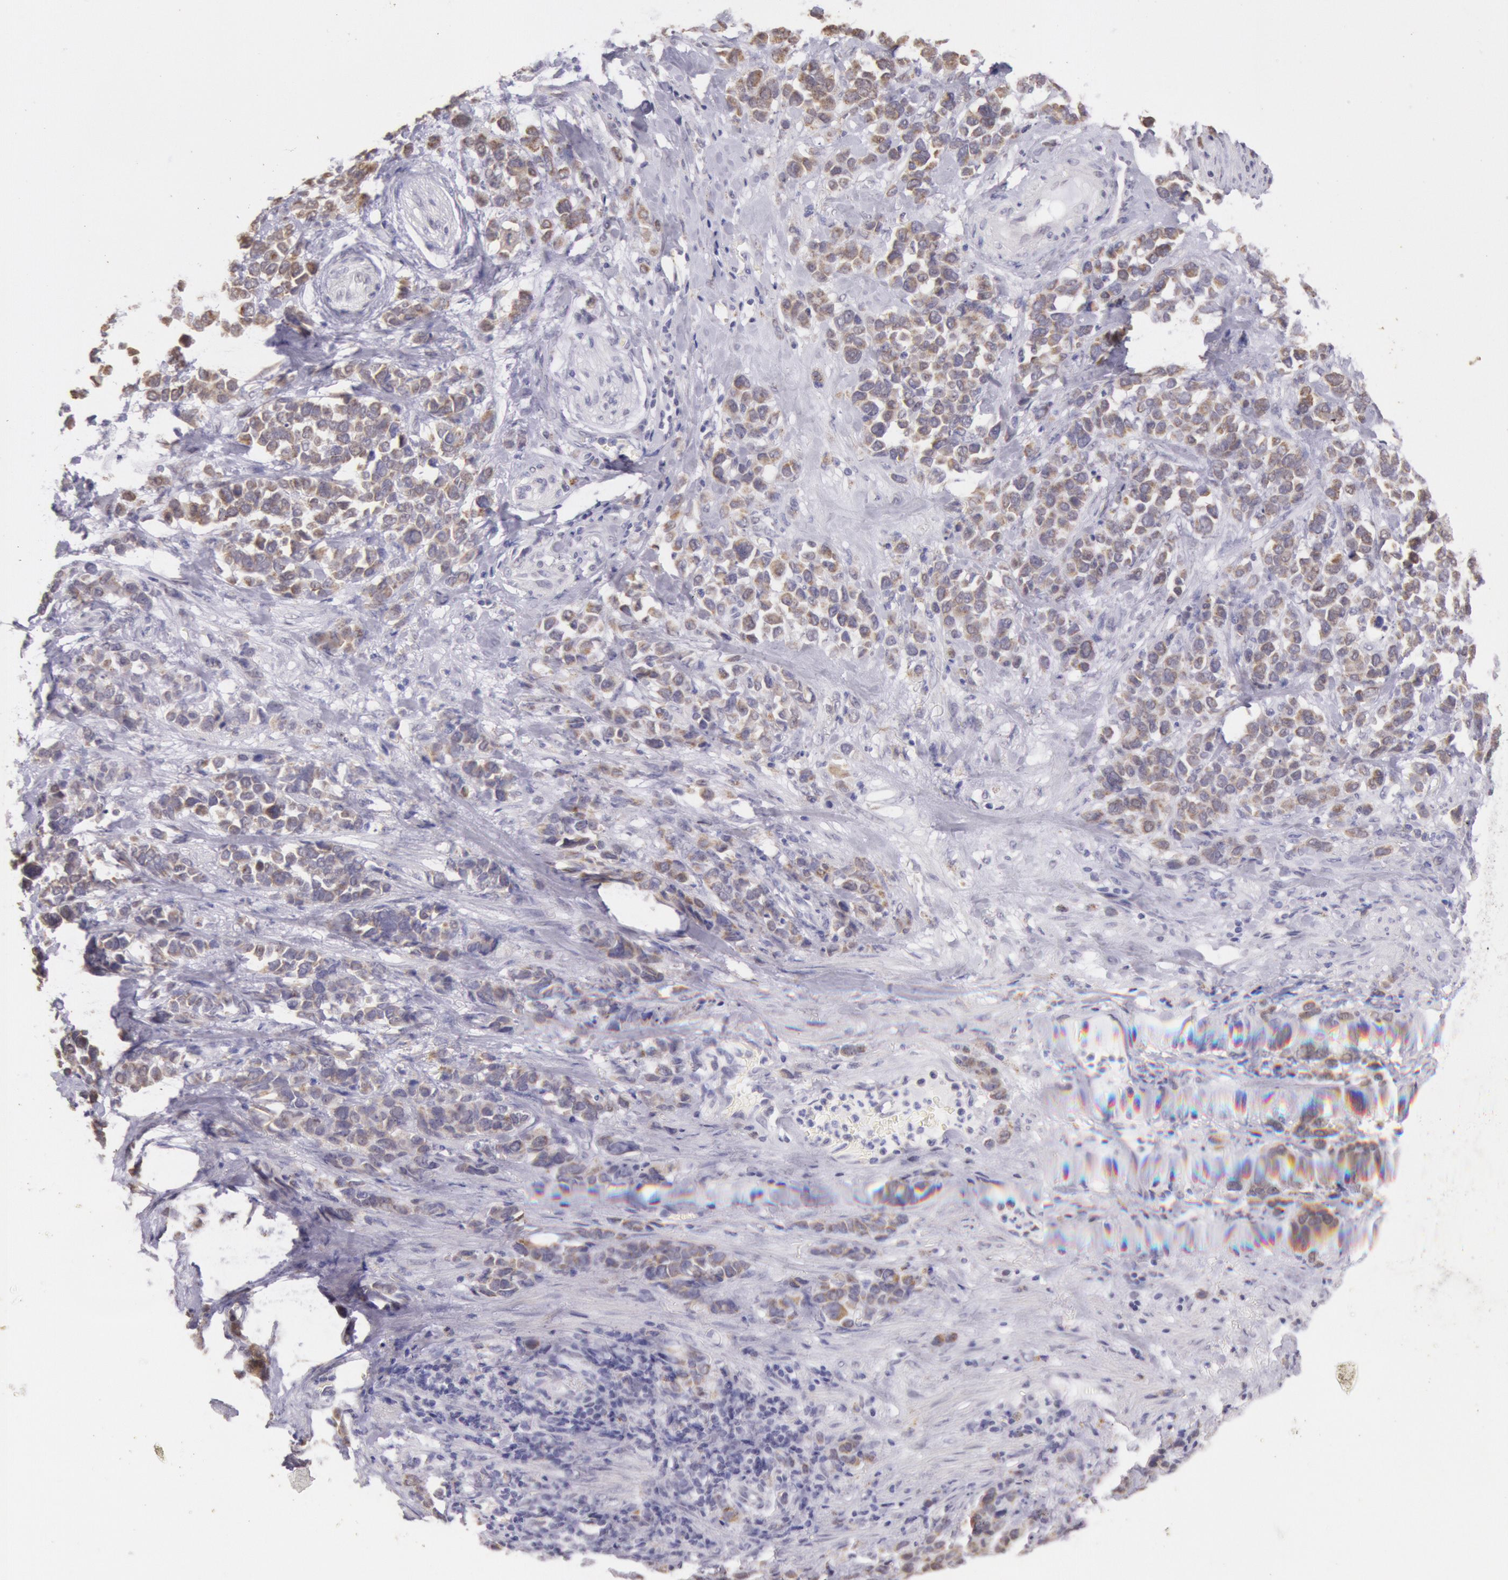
{"staining": {"intensity": "moderate", "quantity": ">75%", "location": "cytoplasmic/membranous"}, "tissue": "stomach cancer", "cell_type": "Tumor cells", "image_type": "cancer", "snomed": [{"axis": "morphology", "description": "Adenocarcinoma, NOS"}, {"axis": "topography", "description": "Stomach, upper"}], "caption": "A brown stain shows moderate cytoplasmic/membranous staining of a protein in stomach cancer tumor cells.", "gene": "FRMD6", "patient": {"sex": "male", "age": 71}}